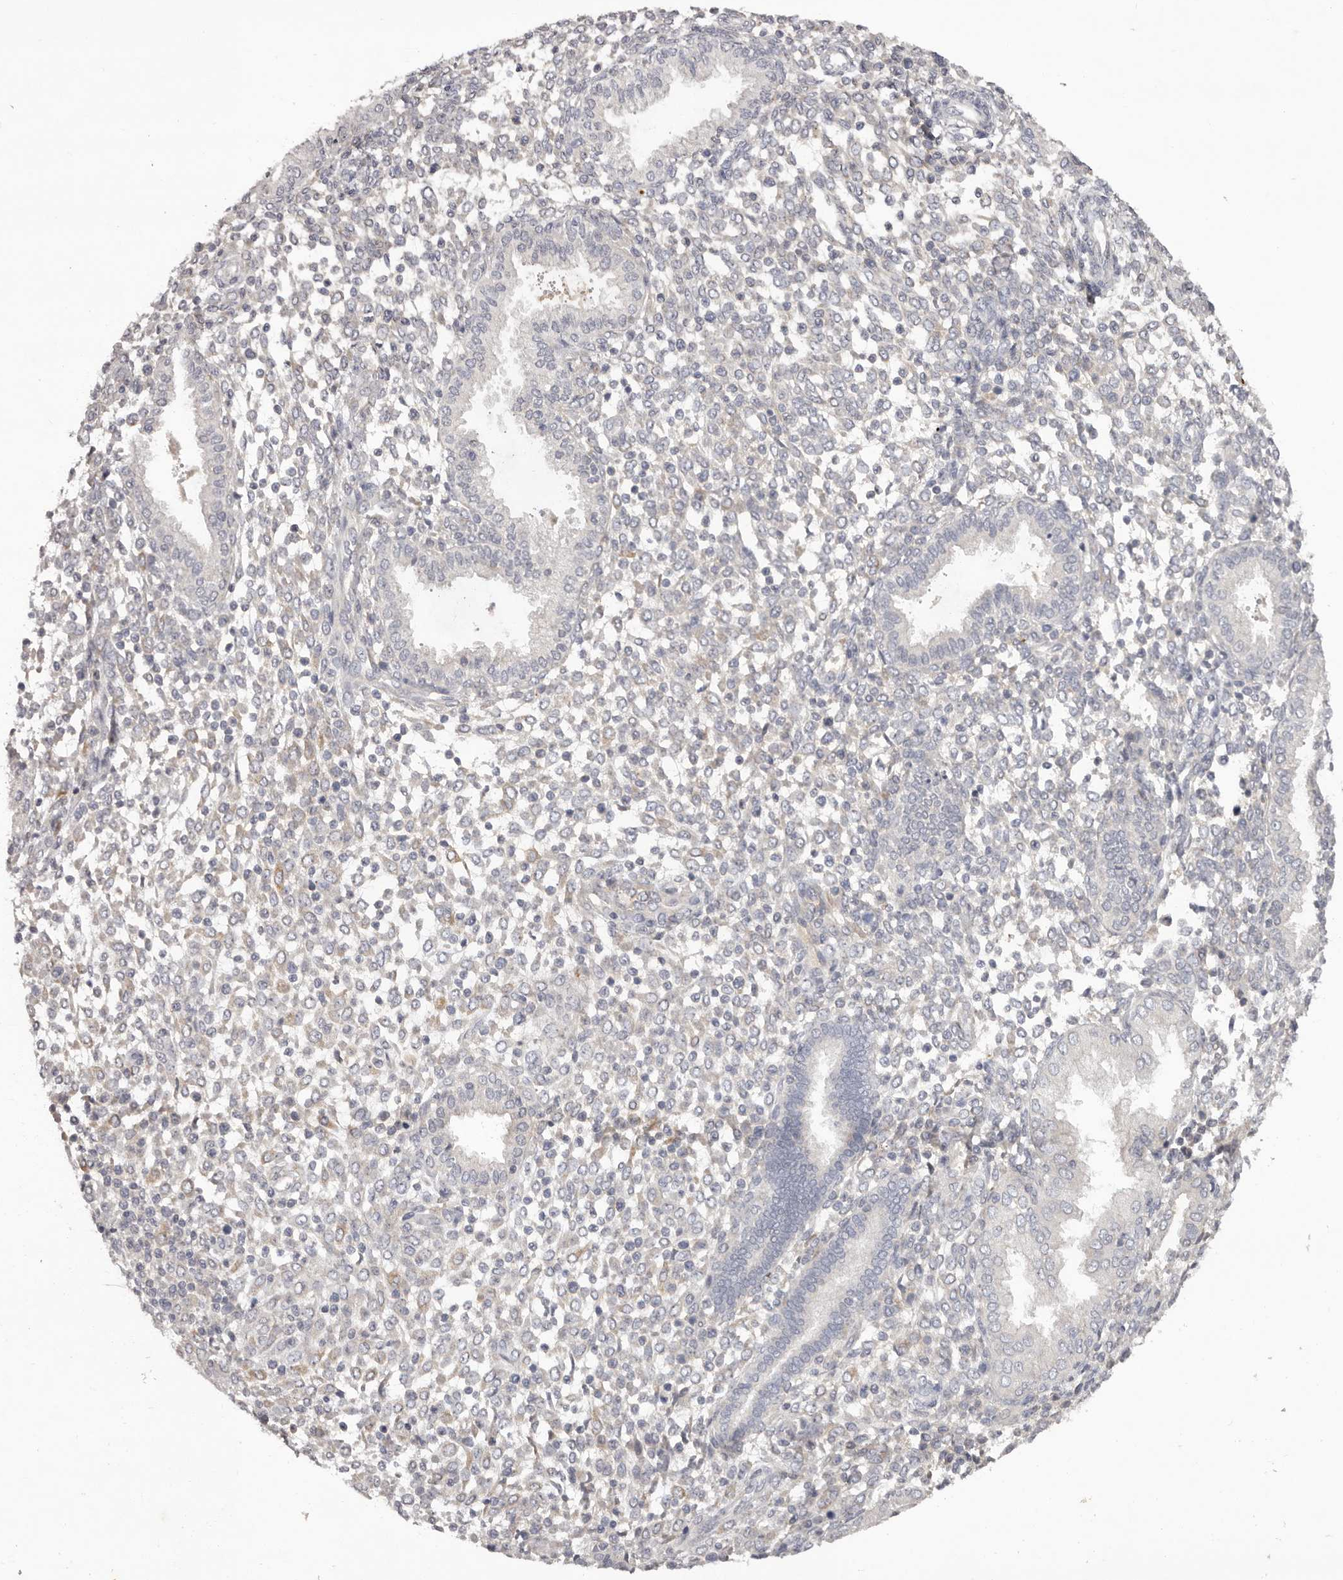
{"staining": {"intensity": "negative", "quantity": "none", "location": "none"}, "tissue": "endometrium", "cell_type": "Cells in endometrial stroma", "image_type": "normal", "snomed": [{"axis": "morphology", "description": "Normal tissue, NOS"}, {"axis": "topography", "description": "Endometrium"}], "caption": "Benign endometrium was stained to show a protein in brown. There is no significant positivity in cells in endometrial stroma.", "gene": "SCUBE2", "patient": {"sex": "female", "age": 53}}